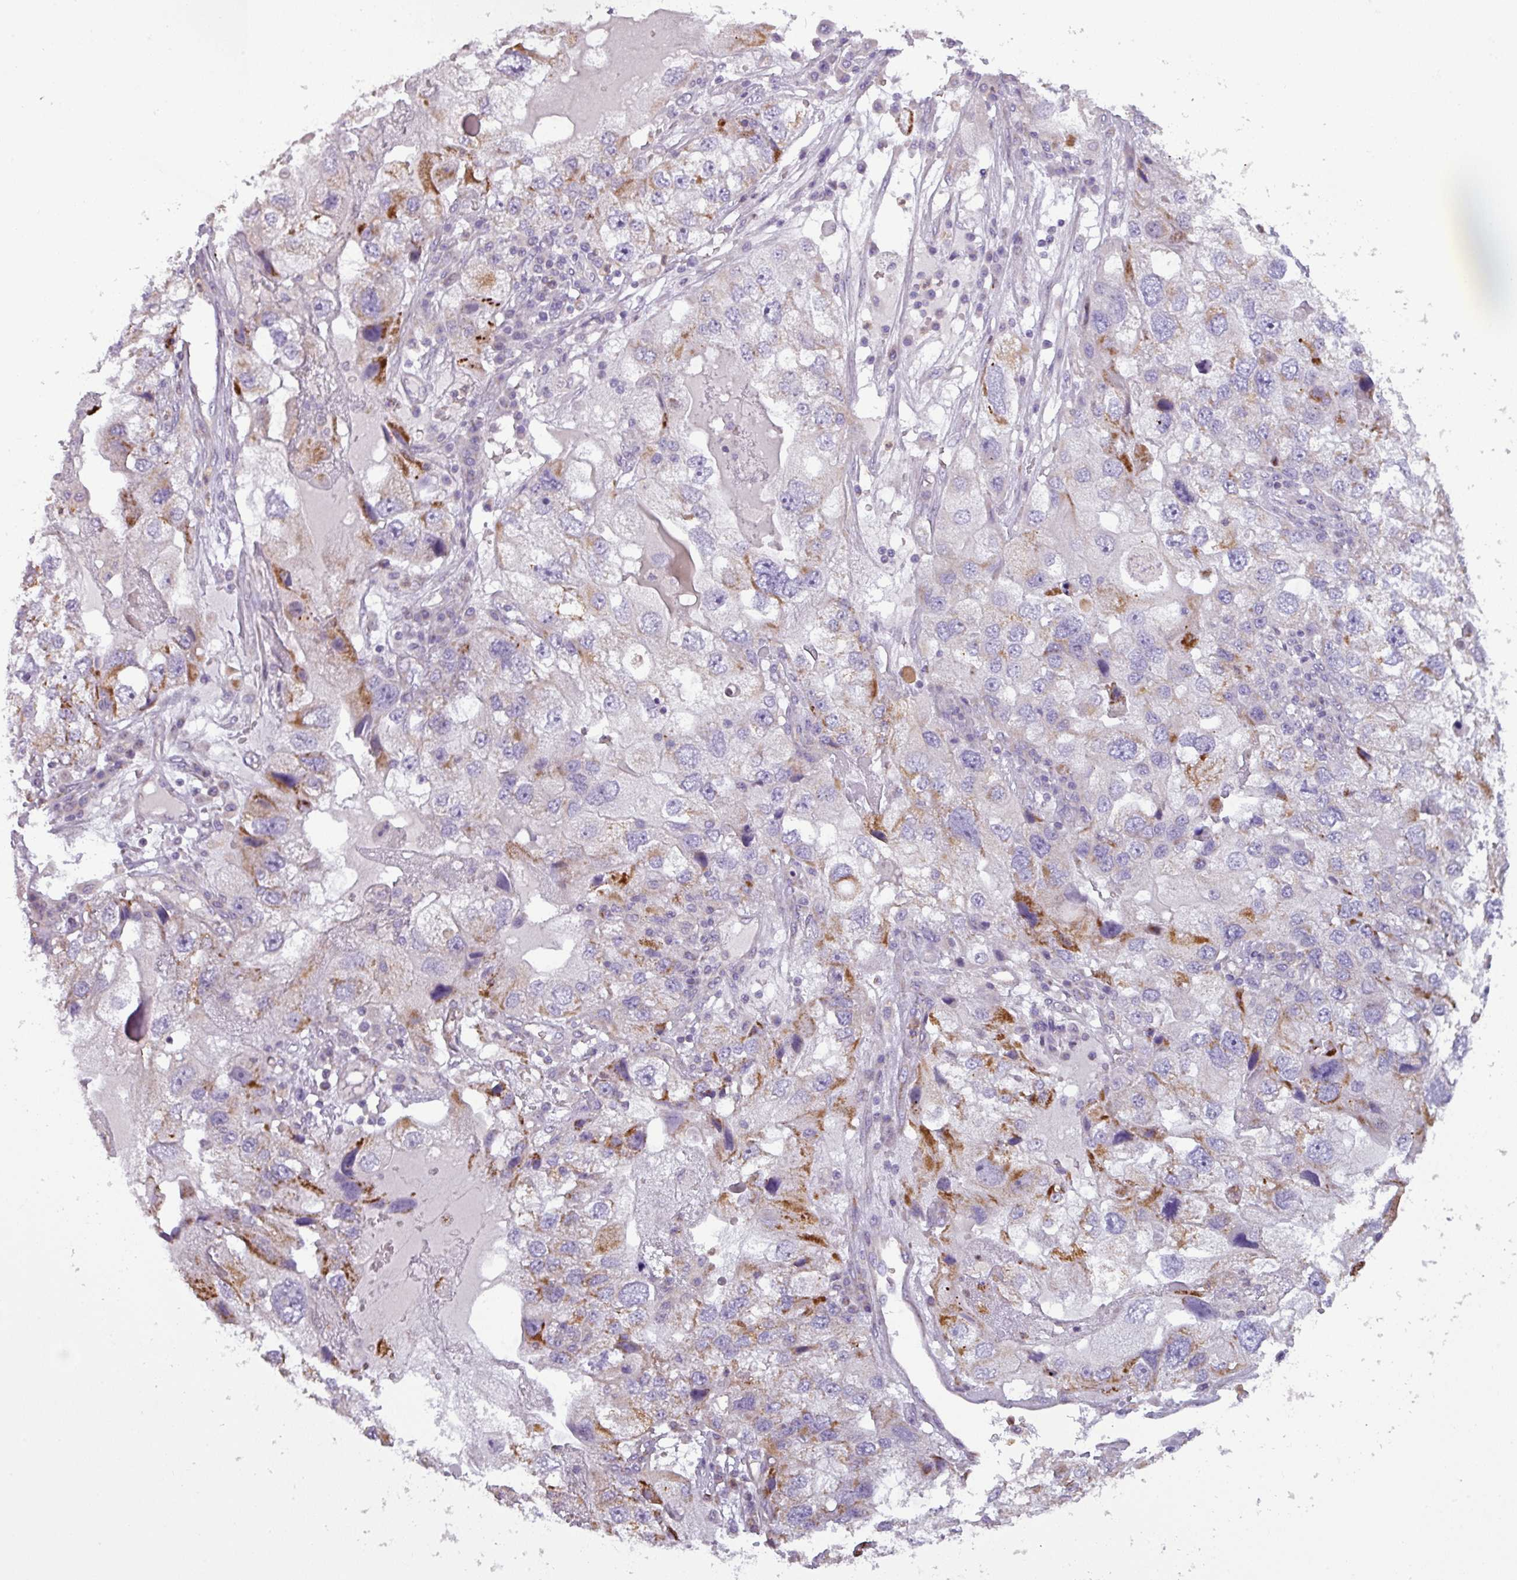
{"staining": {"intensity": "moderate", "quantity": "<25%", "location": "cytoplasmic/membranous"}, "tissue": "endometrial cancer", "cell_type": "Tumor cells", "image_type": "cancer", "snomed": [{"axis": "morphology", "description": "Adenocarcinoma, NOS"}, {"axis": "topography", "description": "Endometrium"}], "caption": "IHC (DAB) staining of adenocarcinoma (endometrial) reveals moderate cytoplasmic/membranous protein positivity in about <25% of tumor cells.", "gene": "PNMA6A", "patient": {"sex": "female", "age": 49}}